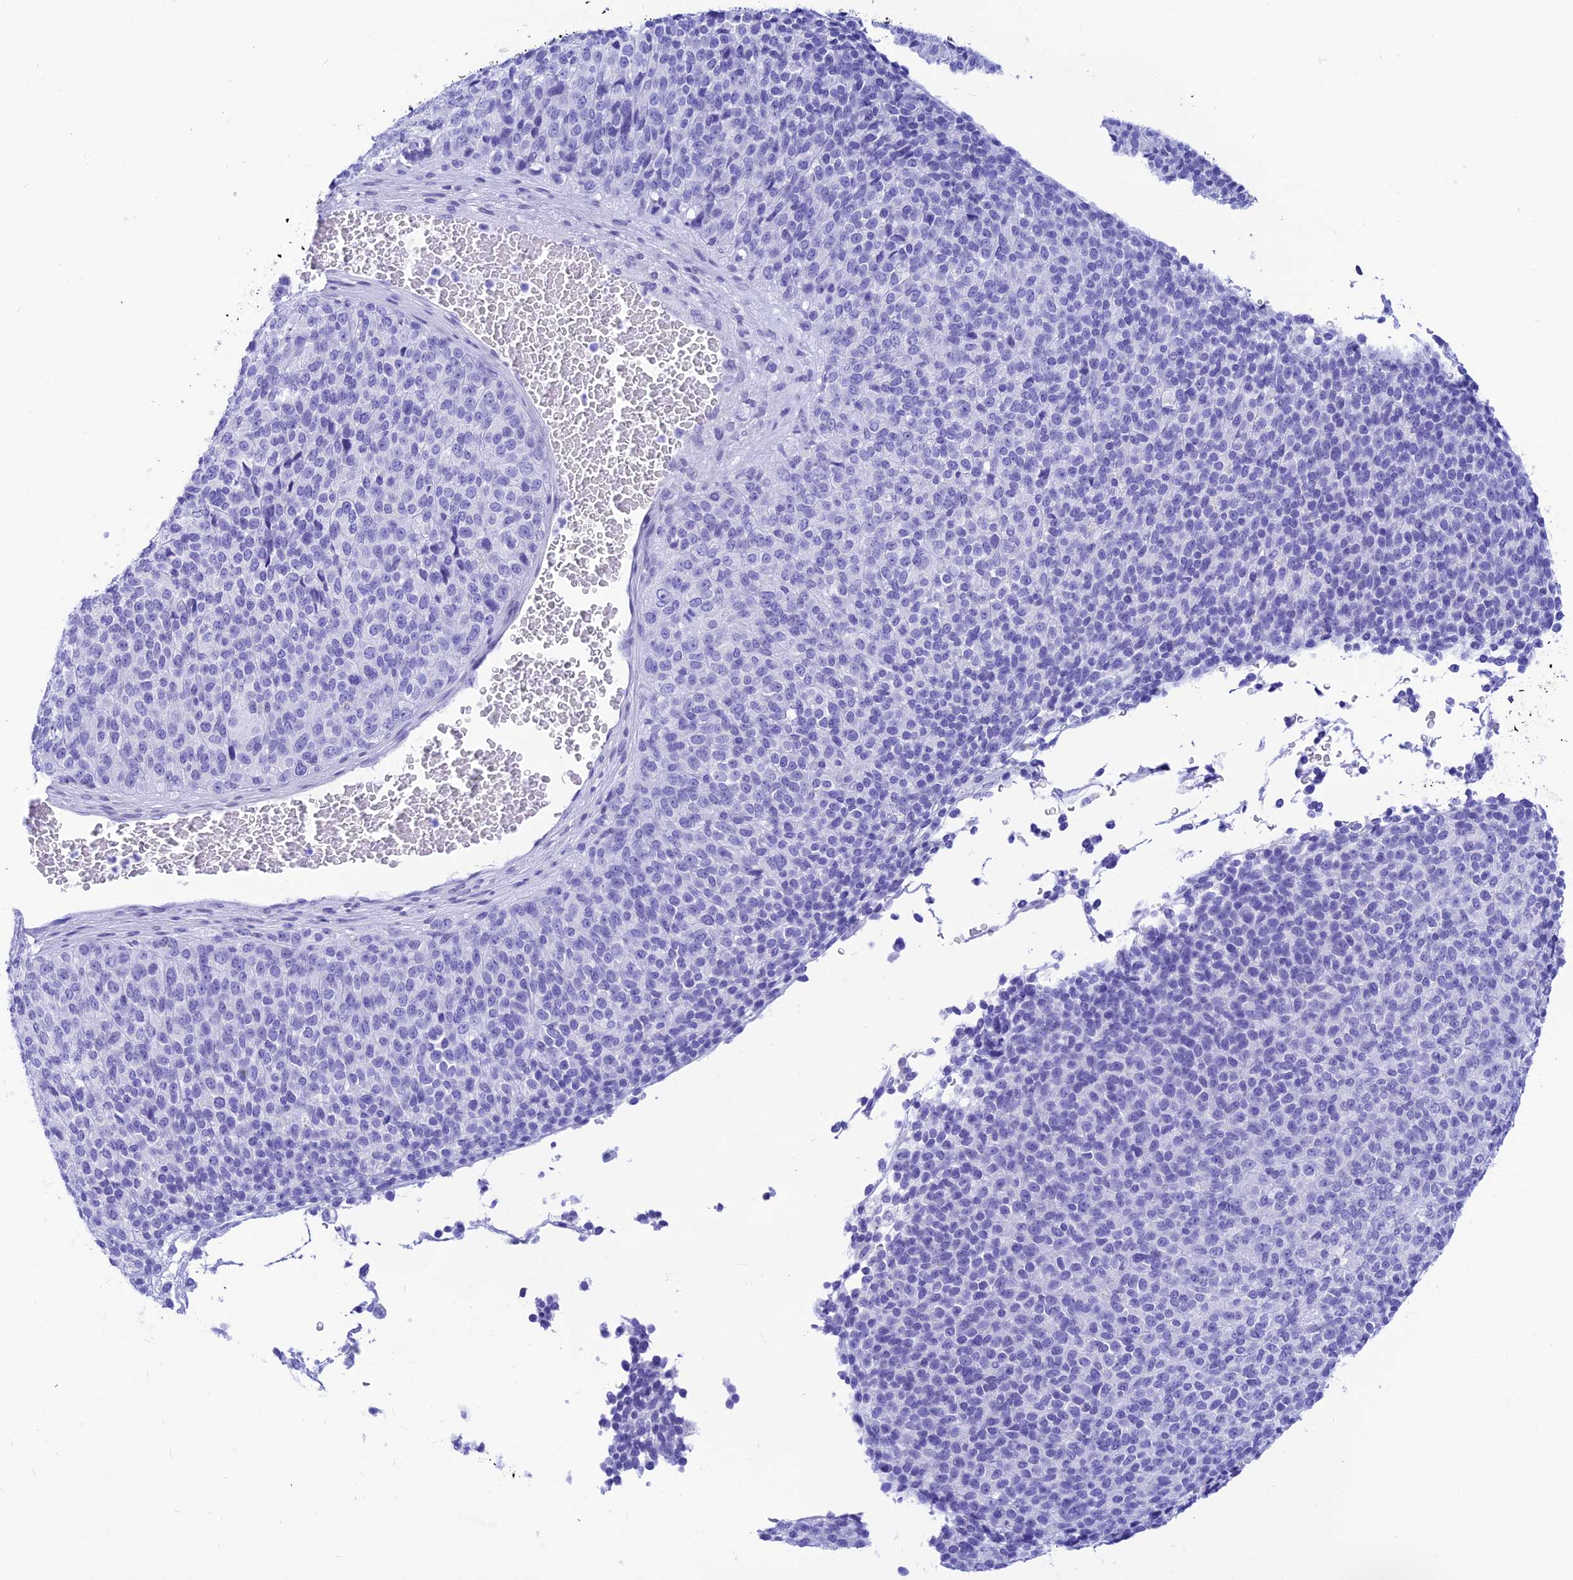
{"staining": {"intensity": "negative", "quantity": "none", "location": "none"}, "tissue": "melanoma", "cell_type": "Tumor cells", "image_type": "cancer", "snomed": [{"axis": "morphology", "description": "Malignant melanoma, Metastatic site"}, {"axis": "topography", "description": "Brain"}], "caption": "Immunohistochemical staining of human melanoma displays no significant staining in tumor cells. (IHC, brightfield microscopy, high magnification).", "gene": "PRNP", "patient": {"sex": "female", "age": 56}}